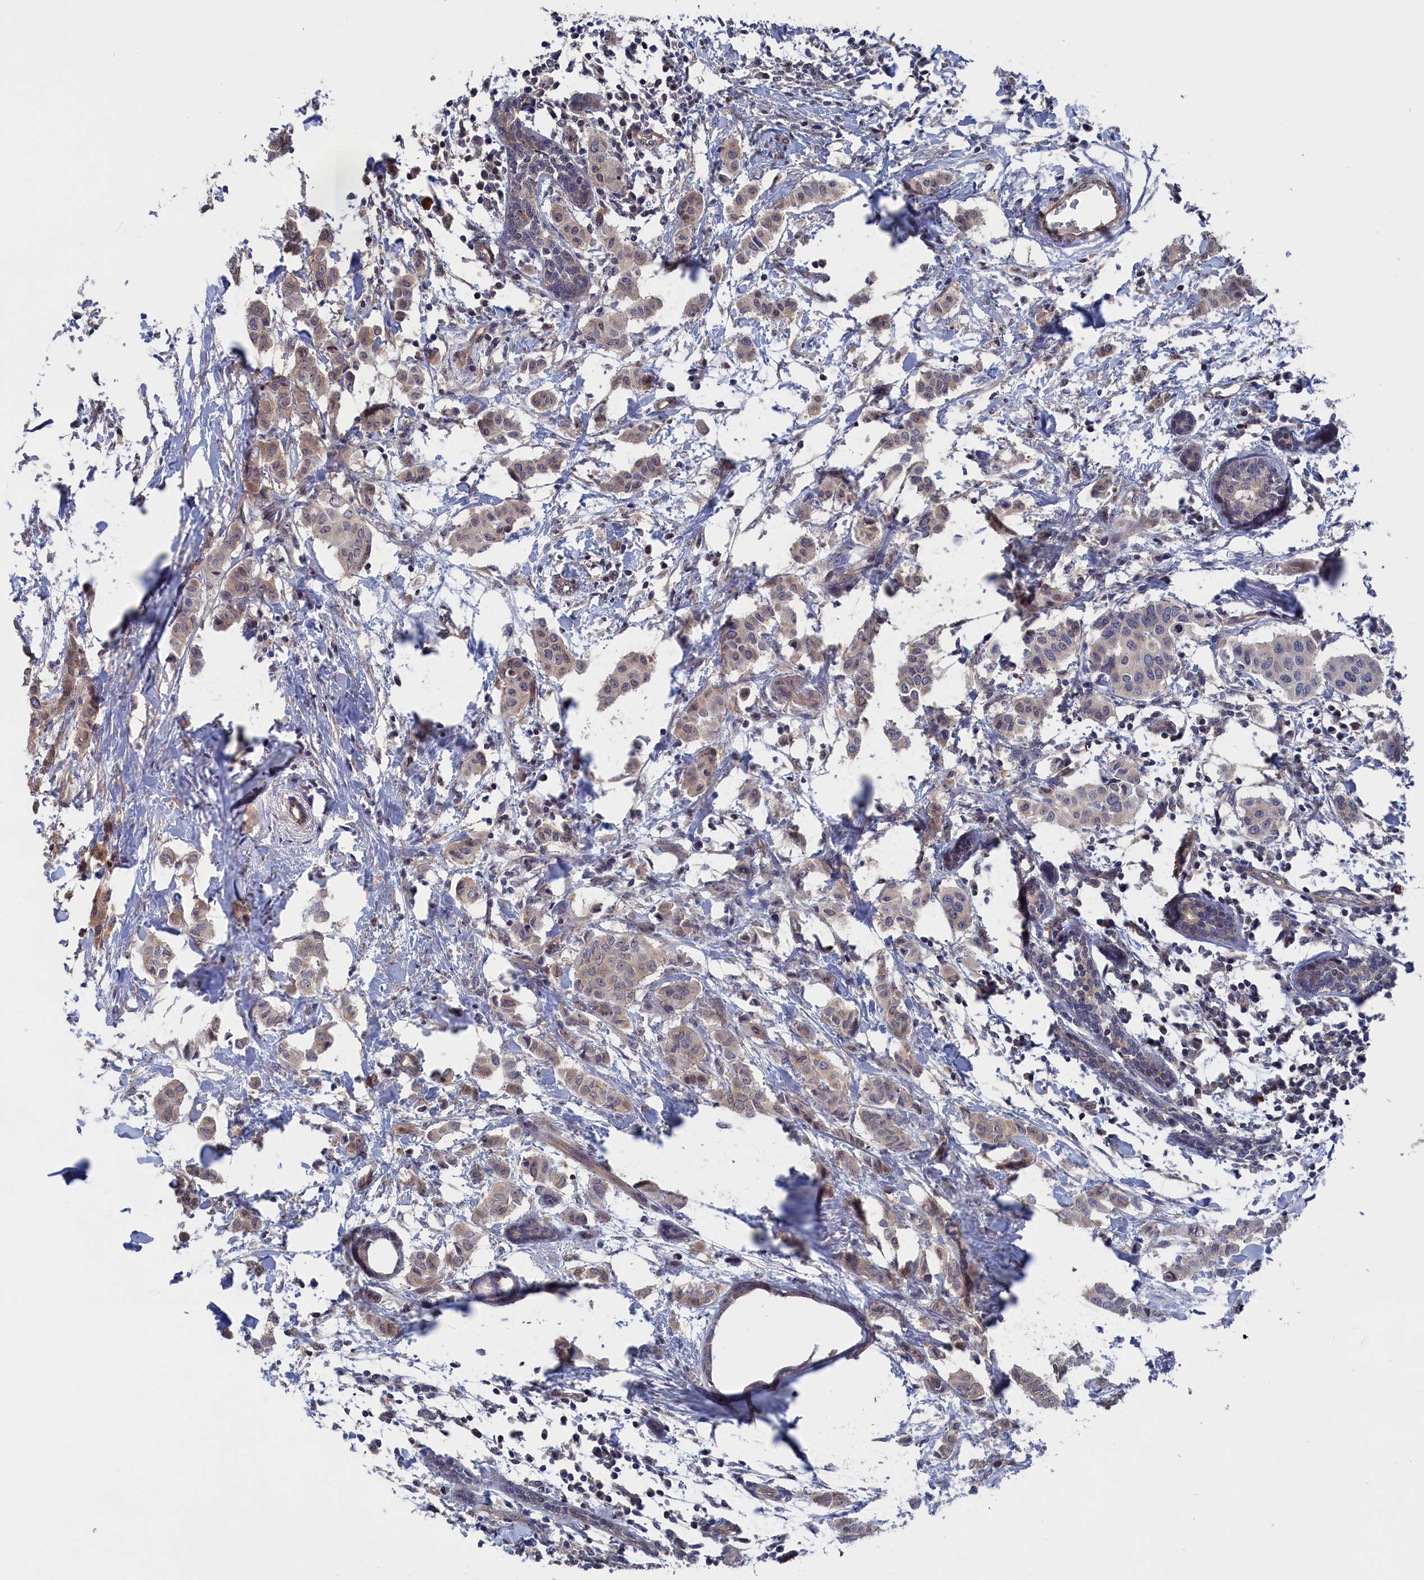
{"staining": {"intensity": "weak", "quantity": "25%-75%", "location": "cytoplasmic/membranous"}, "tissue": "breast cancer", "cell_type": "Tumor cells", "image_type": "cancer", "snomed": [{"axis": "morphology", "description": "Duct carcinoma"}, {"axis": "topography", "description": "Breast"}], "caption": "Intraductal carcinoma (breast) stained for a protein (brown) exhibits weak cytoplasmic/membranous positive expression in approximately 25%-75% of tumor cells.", "gene": "NUTF2", "patient": {"sex": "female", "age": 40}}